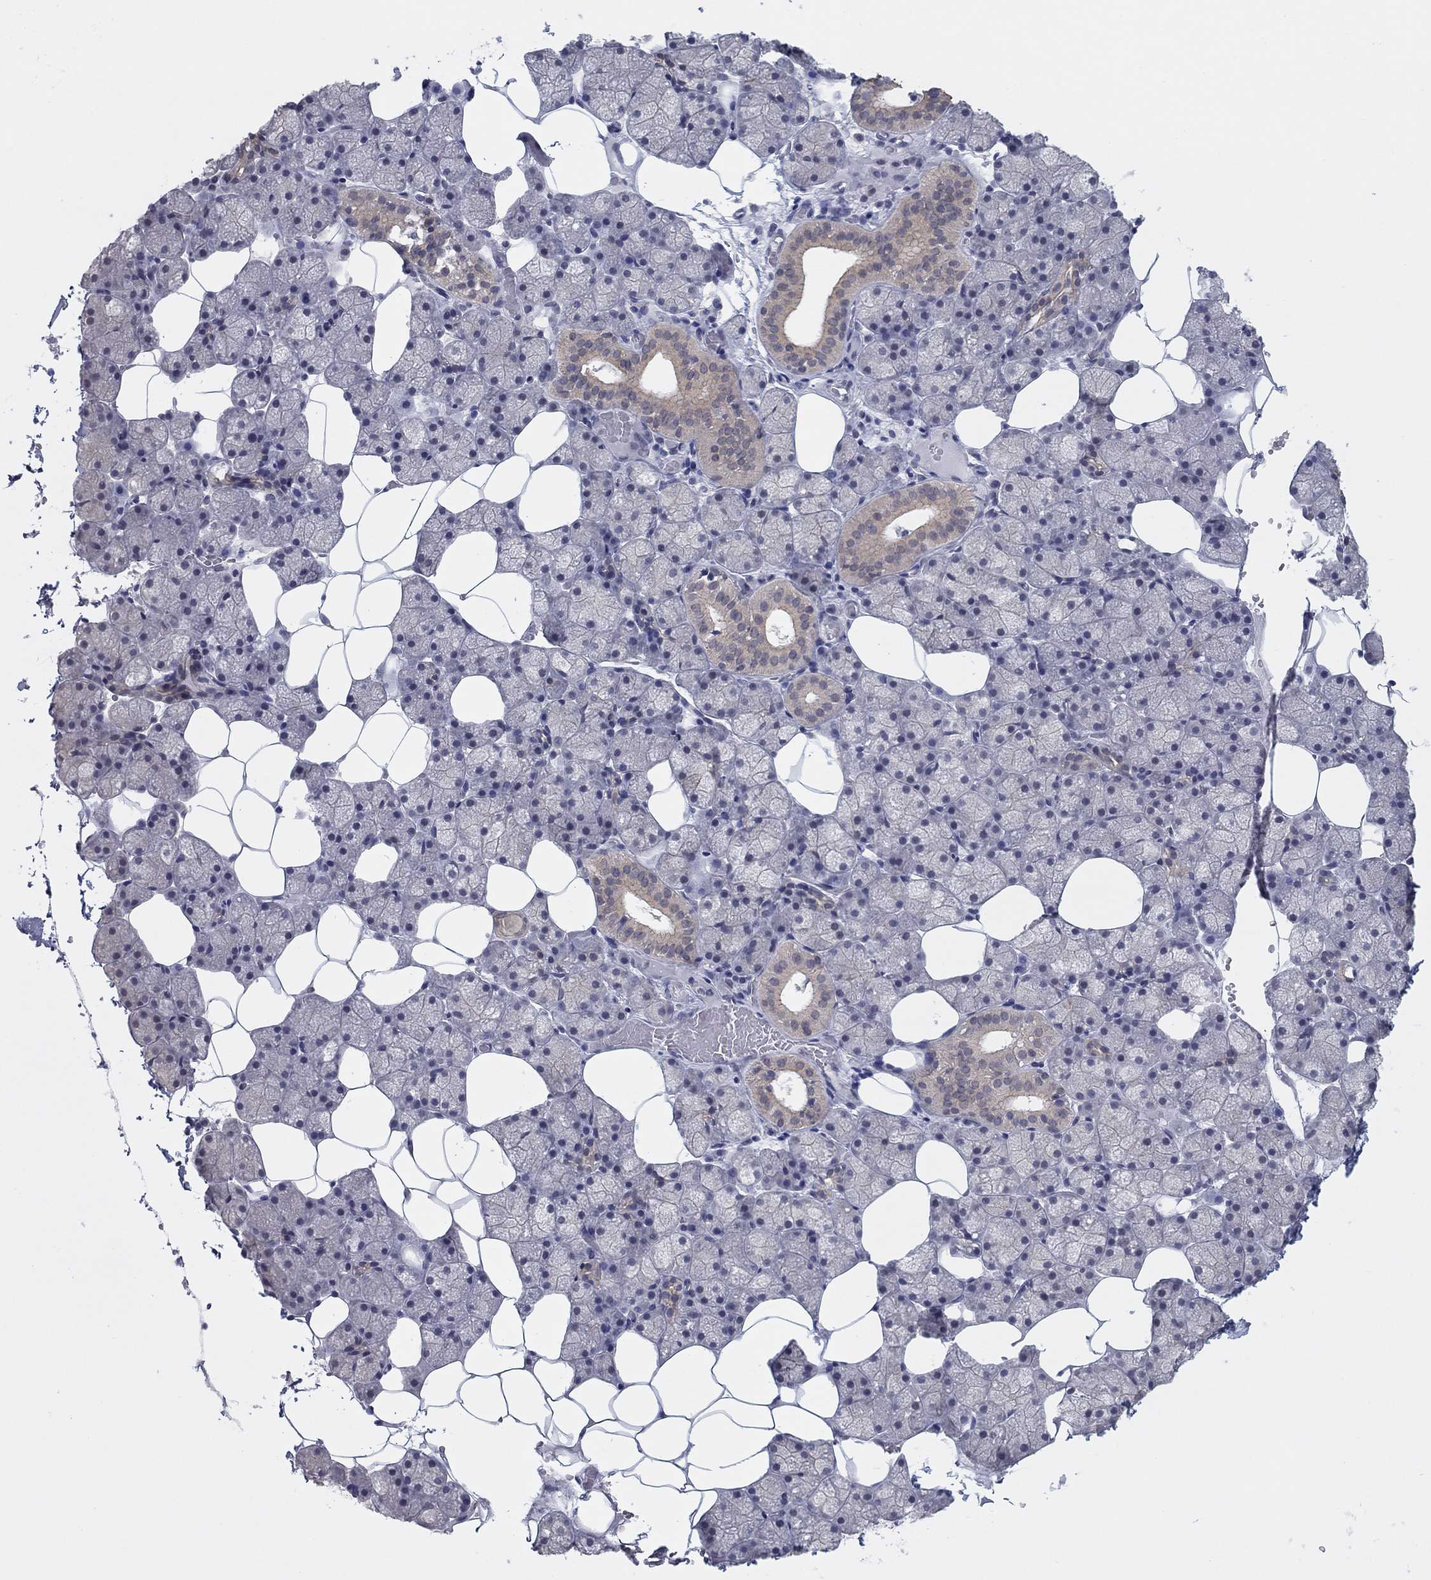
{"staining": {"intensity": "weak", "quantity": "25%-75%", "location": "cytoplasmic/membranous"}, "tissue": "salivary gland", "cell_type": "Glandular cells", "image_type": "normal", "snomed": [{"axis": "morphology", "description": "Normal tissue, NOS"}, {"axis": "topography", "description": "Salivary gland"}], "caption": "The histopathology image exhibits a brown stain indicating the presence of a protein in the cytoplasmic/membranous of glandular cells in salivary gland. The protein is stained brown, and the nuclei are stained in blue (DAB (3,3'-diaminobenzidine) IHC with brightfield microscopy, high magnification).", "gene": "SLC22A2", "patient": {"sex": "male", "age": 38}}